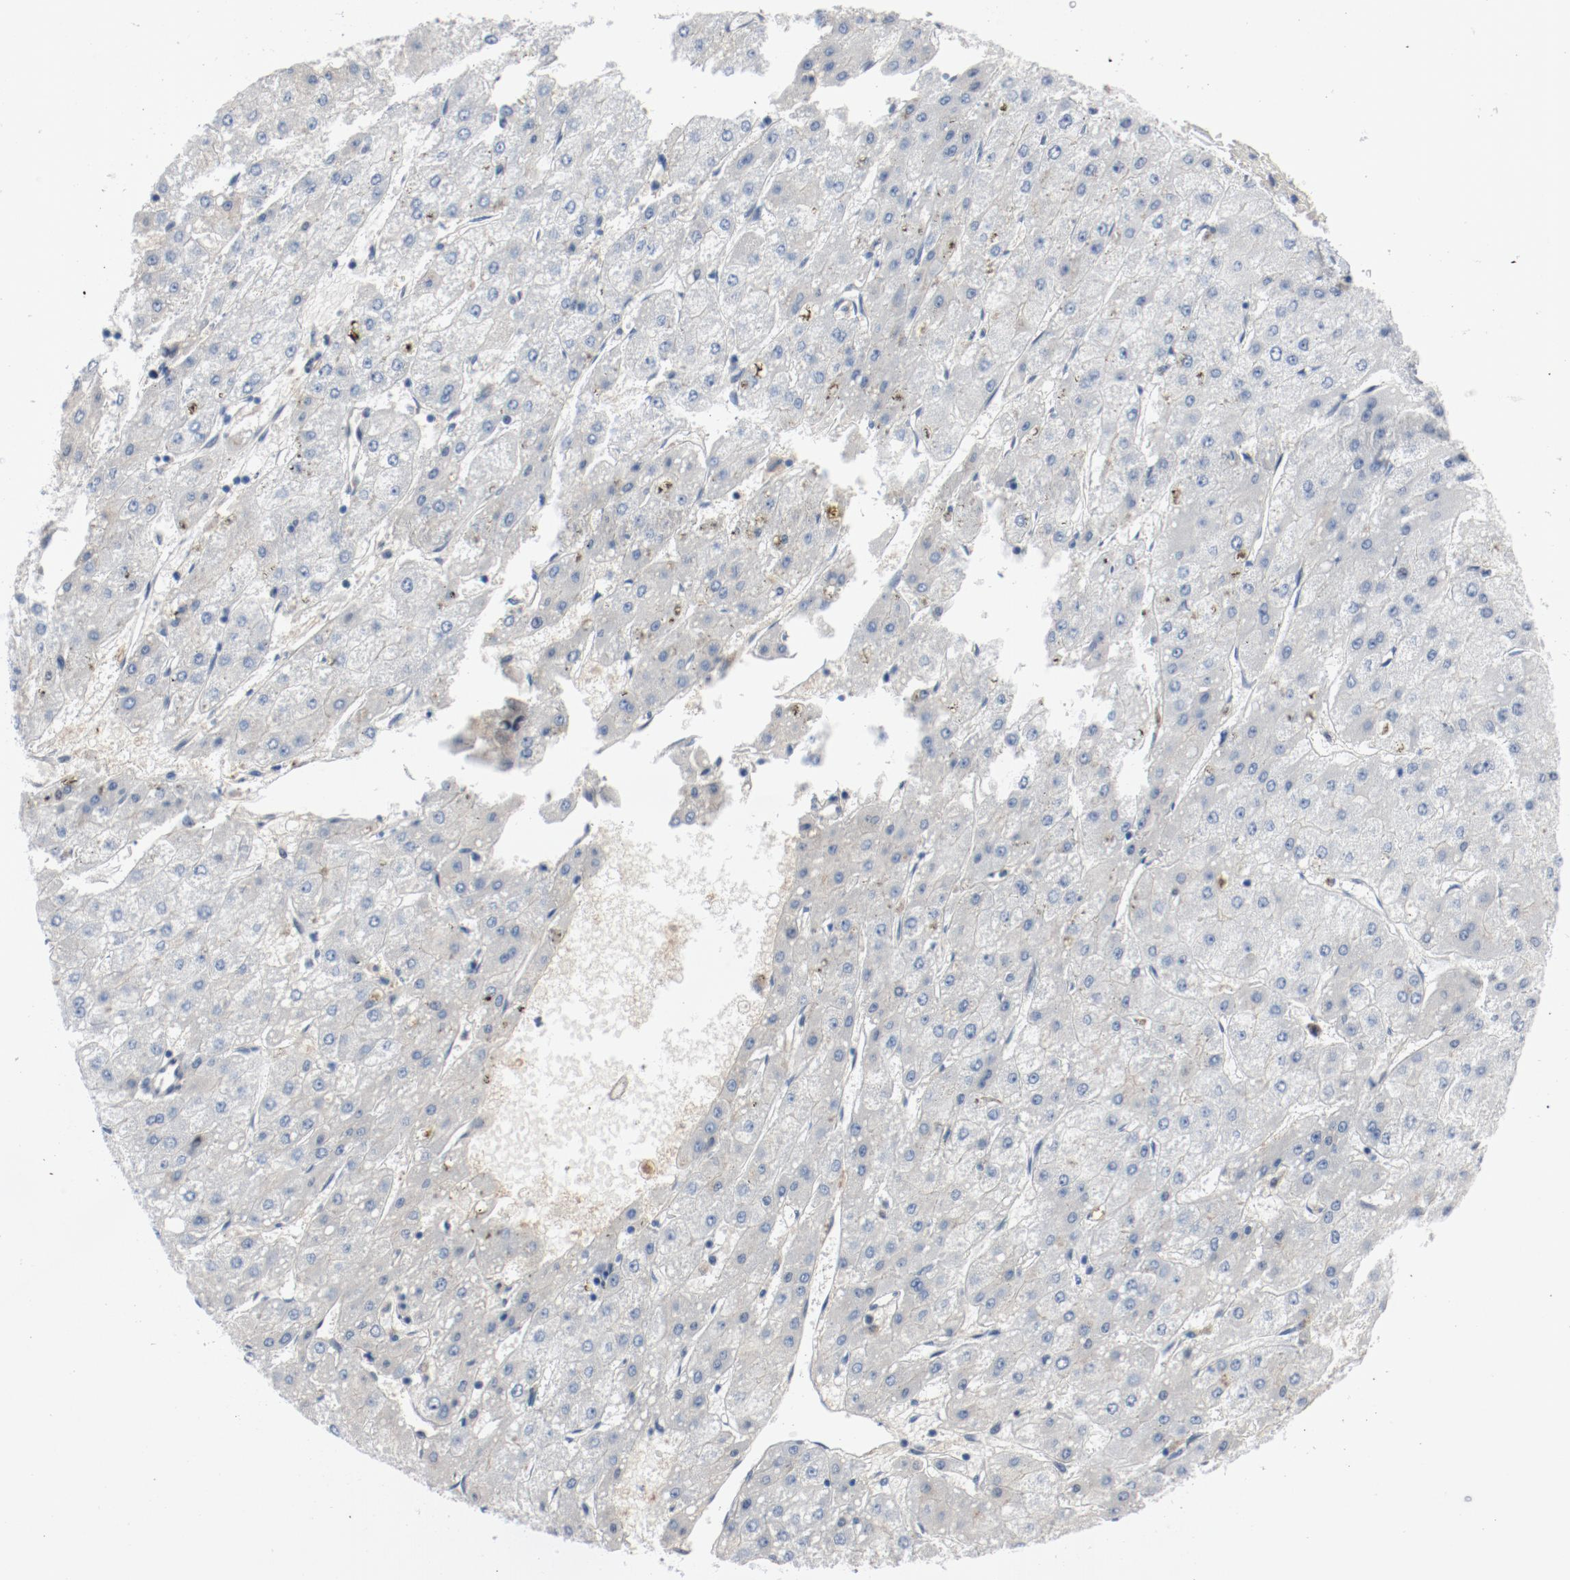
{"staining": {"intensity": "negative", "quantity": "none", "location": "none"}, "tissue": "liver cancer", "cell_type": "Tumor cells", "image_type": "cancer", "snomed": [{"axis": "morphology", "description": "Carcinoma, Hepatocellular, NOS"}, {"axis": "topography", "description": "Liver"}], "caption": "Immunohistochemical staining of human liver cancer shows no significant staining in tumor cells.", "gene": "FOXP1", "patient": {"sex": "female", "age": 52}}